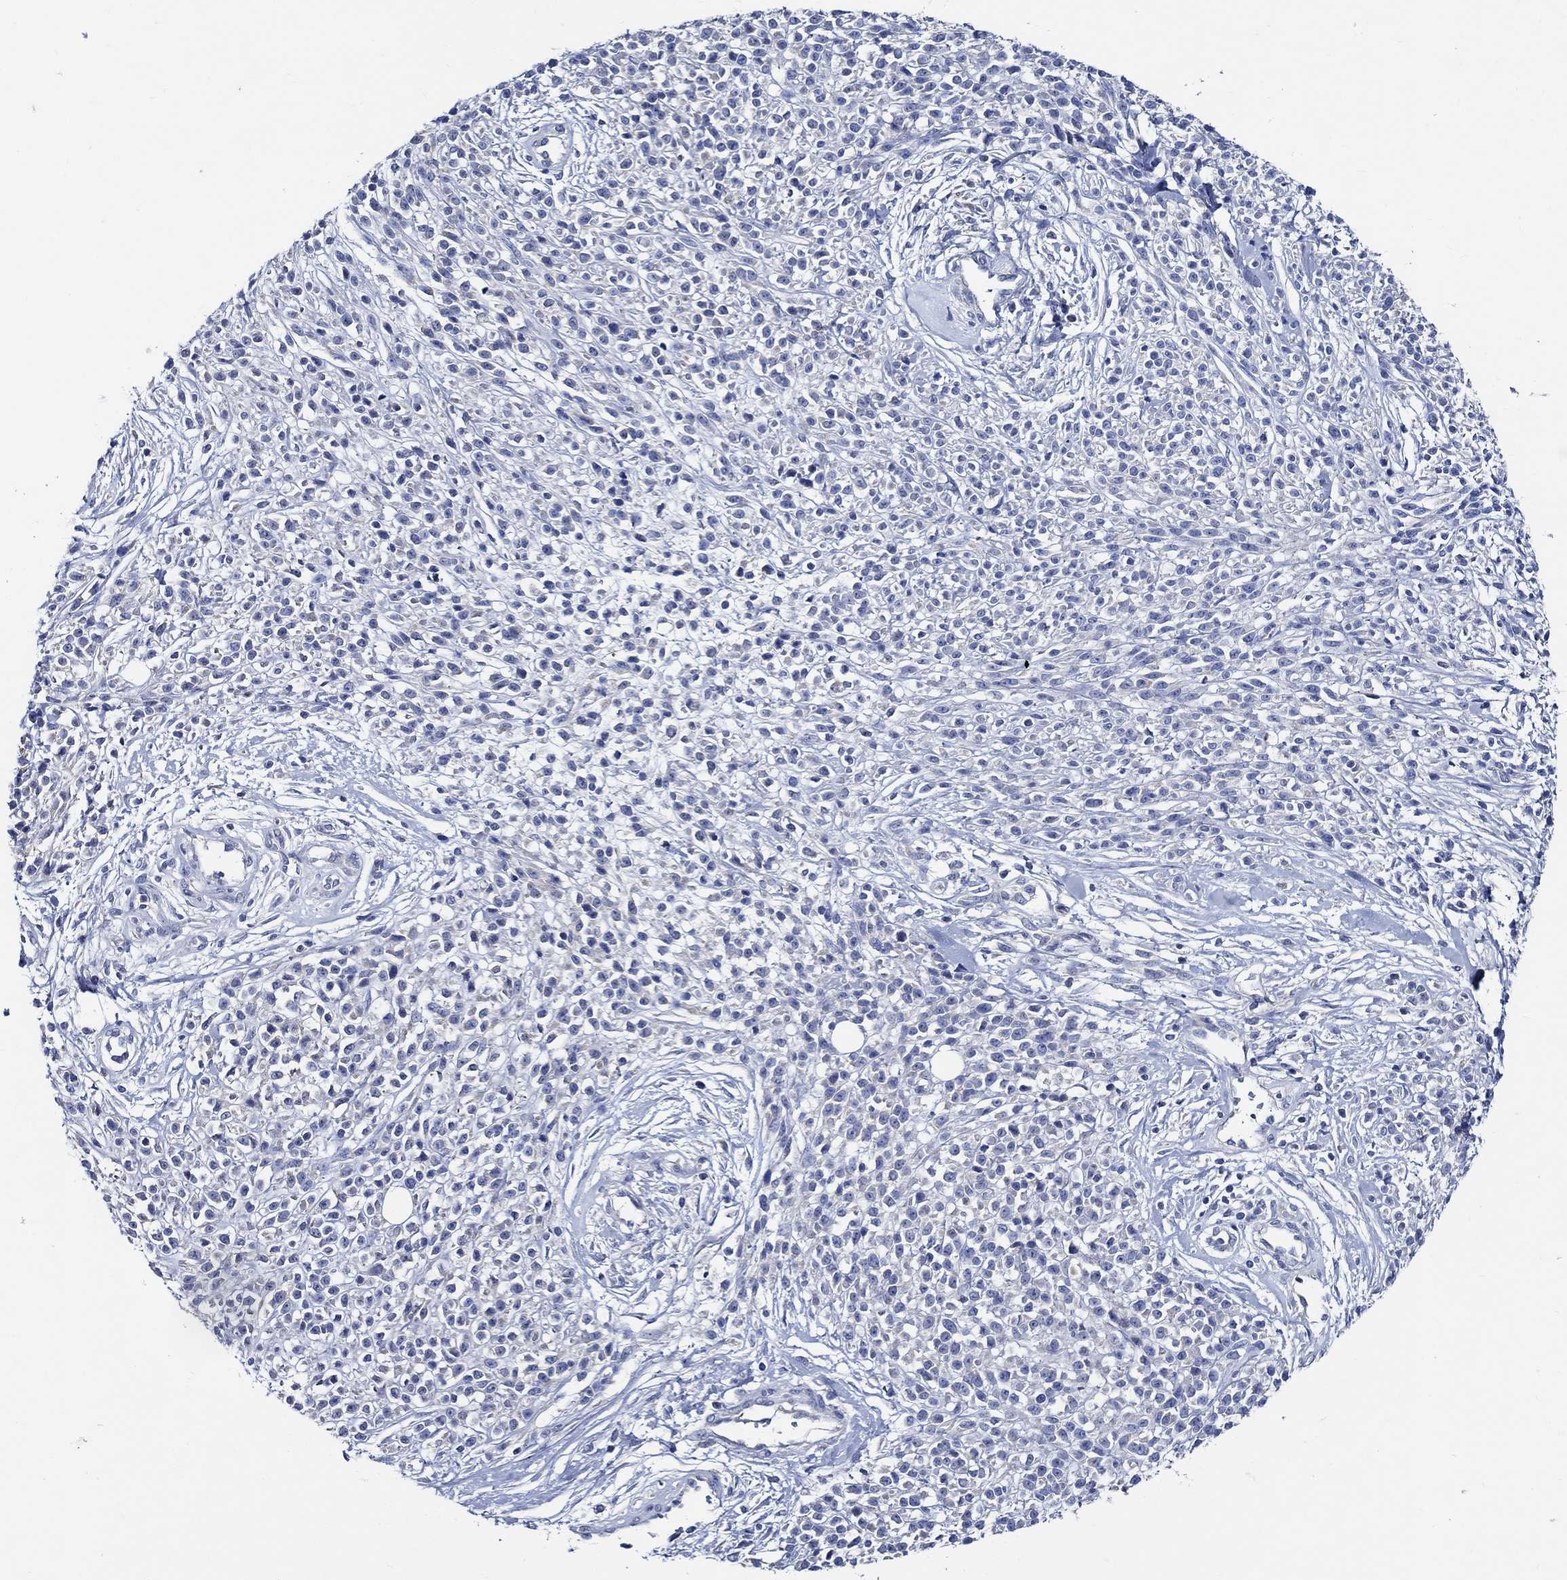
{"staining": {"intensity": "negative", "quantity": "none", "location": "none"}, "tissue": "melanoma", "cell_type": "Tumor cells", "image_type": "cancer", "snomed": [{"axis": "morphology", "description": "Malignant melanoma, NOS"}, {"axis": "topography", "description": "Skin"}, {"axis": "topography", "description": "Skin of trunk"}], "caption": "Immunohistochemical staining of melanoma exhibits no significant positivity in tumor cells. The staining was performed using DAB (3,3'-diaminobenzidine) to visualize the protein expression in brown, while the nuclei were stained in blue with hematoxylin (Magnification: 20x).", "gene": "SKOR1", "patient": {"sex": "male", "age": 74}}